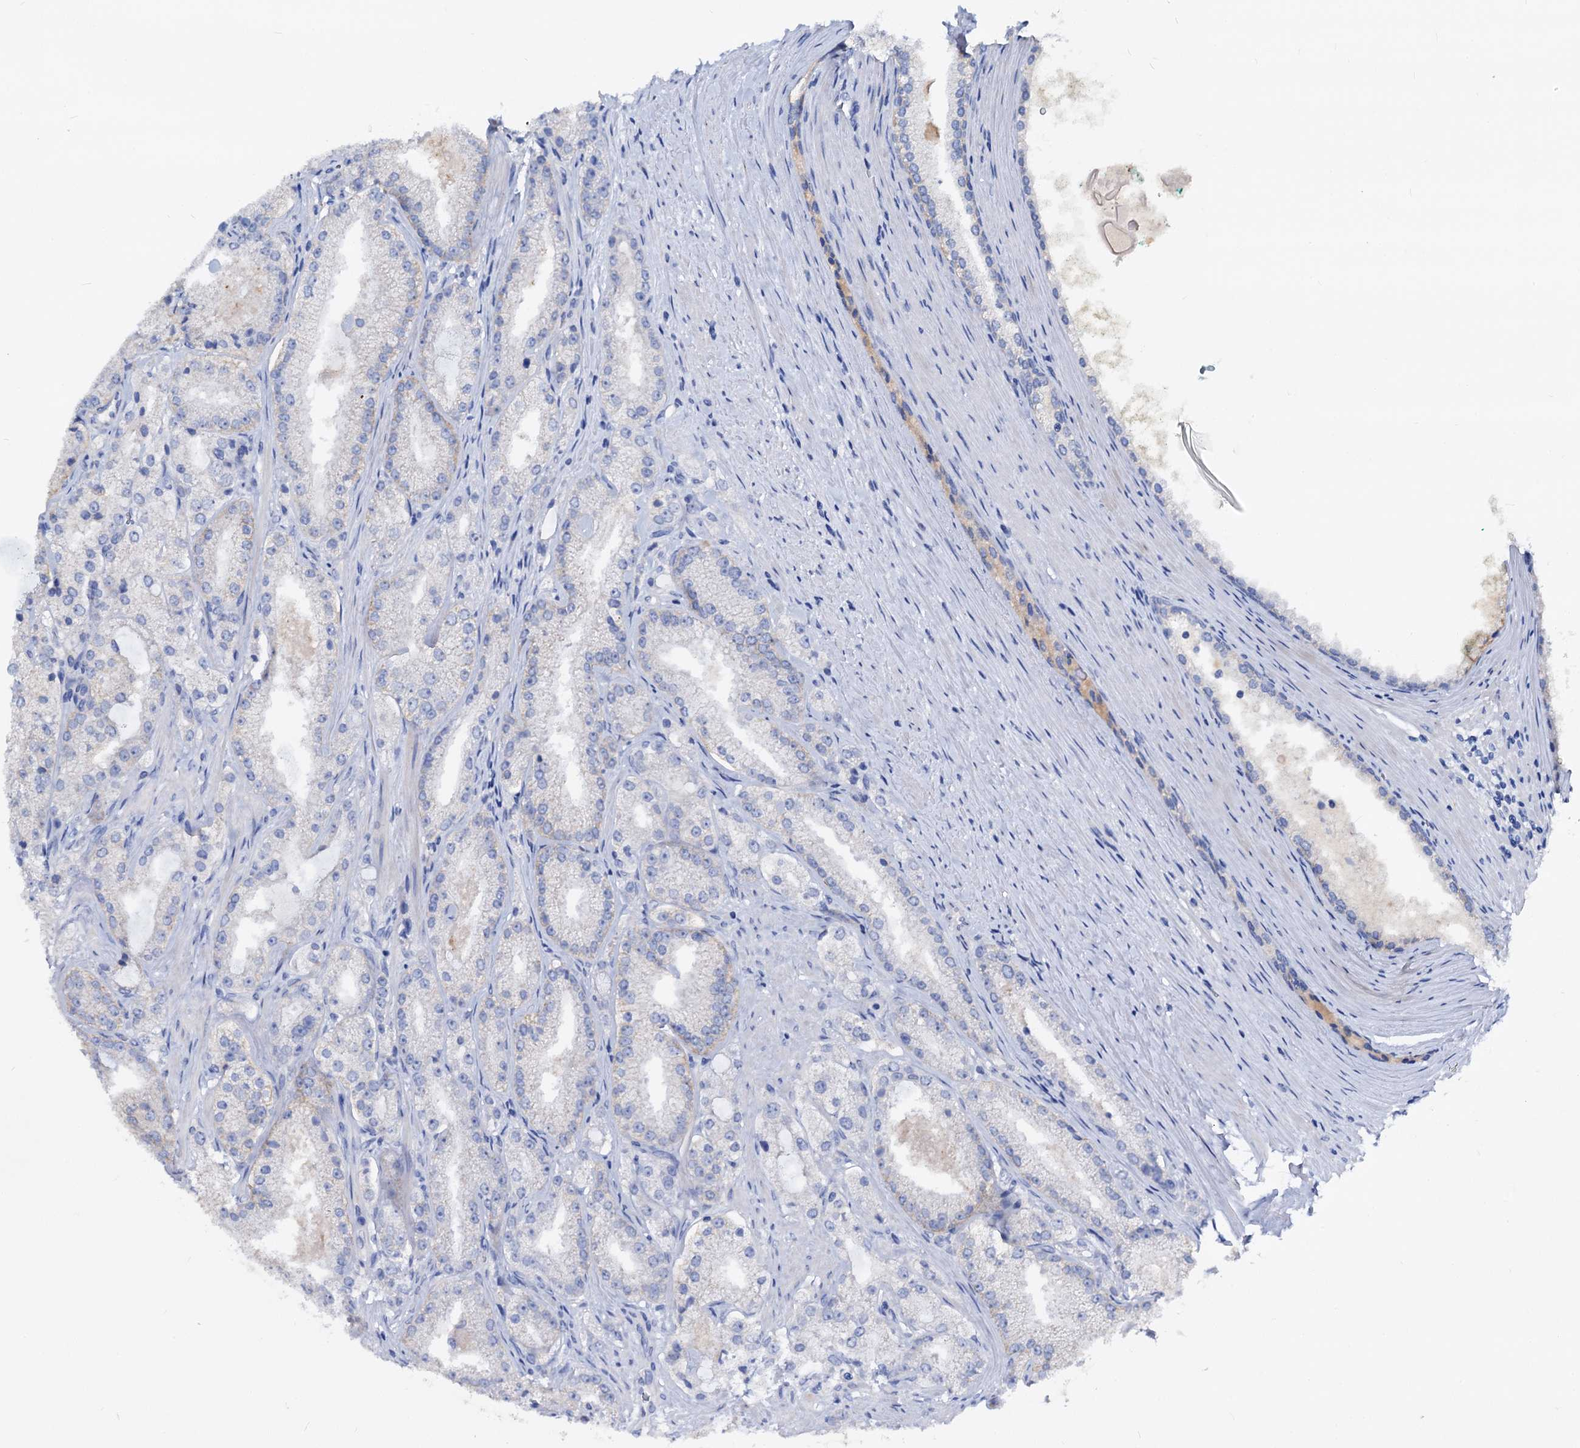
{"staining": {"intensity": "negative", "quantity": "none", "location": "none"}, "tissue": "prostate cancer", "cell_type": "Tumor cells", "image_type": "cancer", "snomed": [{"axis": "morphology", "description": "Adenocarcinoma, Low grade"}, {"axis": "topography", "description": "Prostate"}], "caption": "Protein analysis of prostate adenocarcinoma (low-grade) shows no significant expression in tumor cells.", "gene": "DYDC2", "patient": {"sex": "male", "age": 69}}